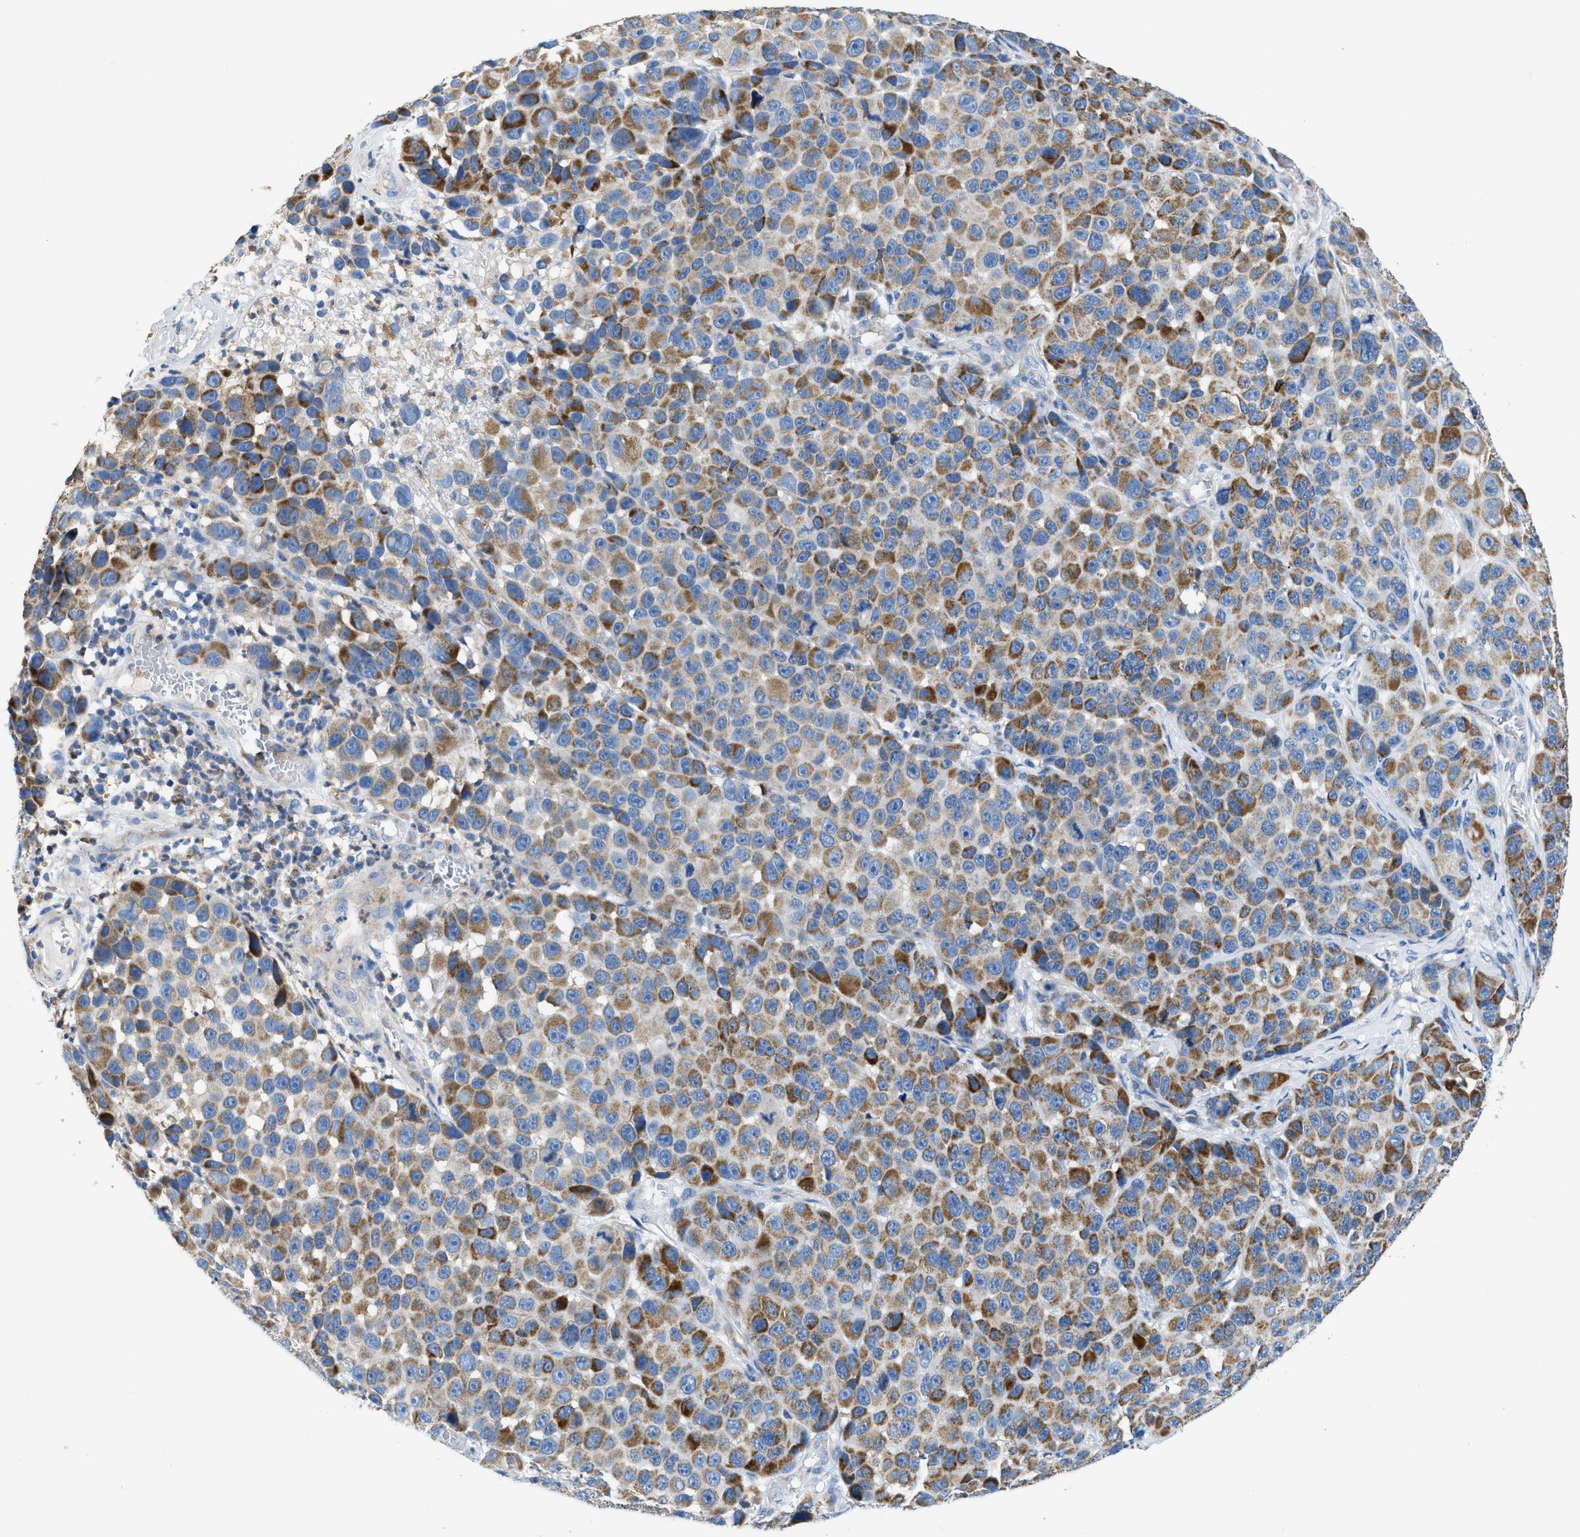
{"staining": {"intensity": "moderate", "quantity": ">75%", "location": "cytoplasmic/membranous"}, "tissue": "melanoma", "cell_type": "Tumor cells", "image_type": "cancer", "snomed": [{"axis": "morphology", "description": "Malignant melanoma, NOS"}, {"axis": "topography", "description": "Skin"}], "caption": "An image of human melanoma stained for a protein shows moderate cytoplasmic/membranous brown staining in tumor cells.", "gene": "SLC25A13", "patient": {"sex": "male", "age": 53}}